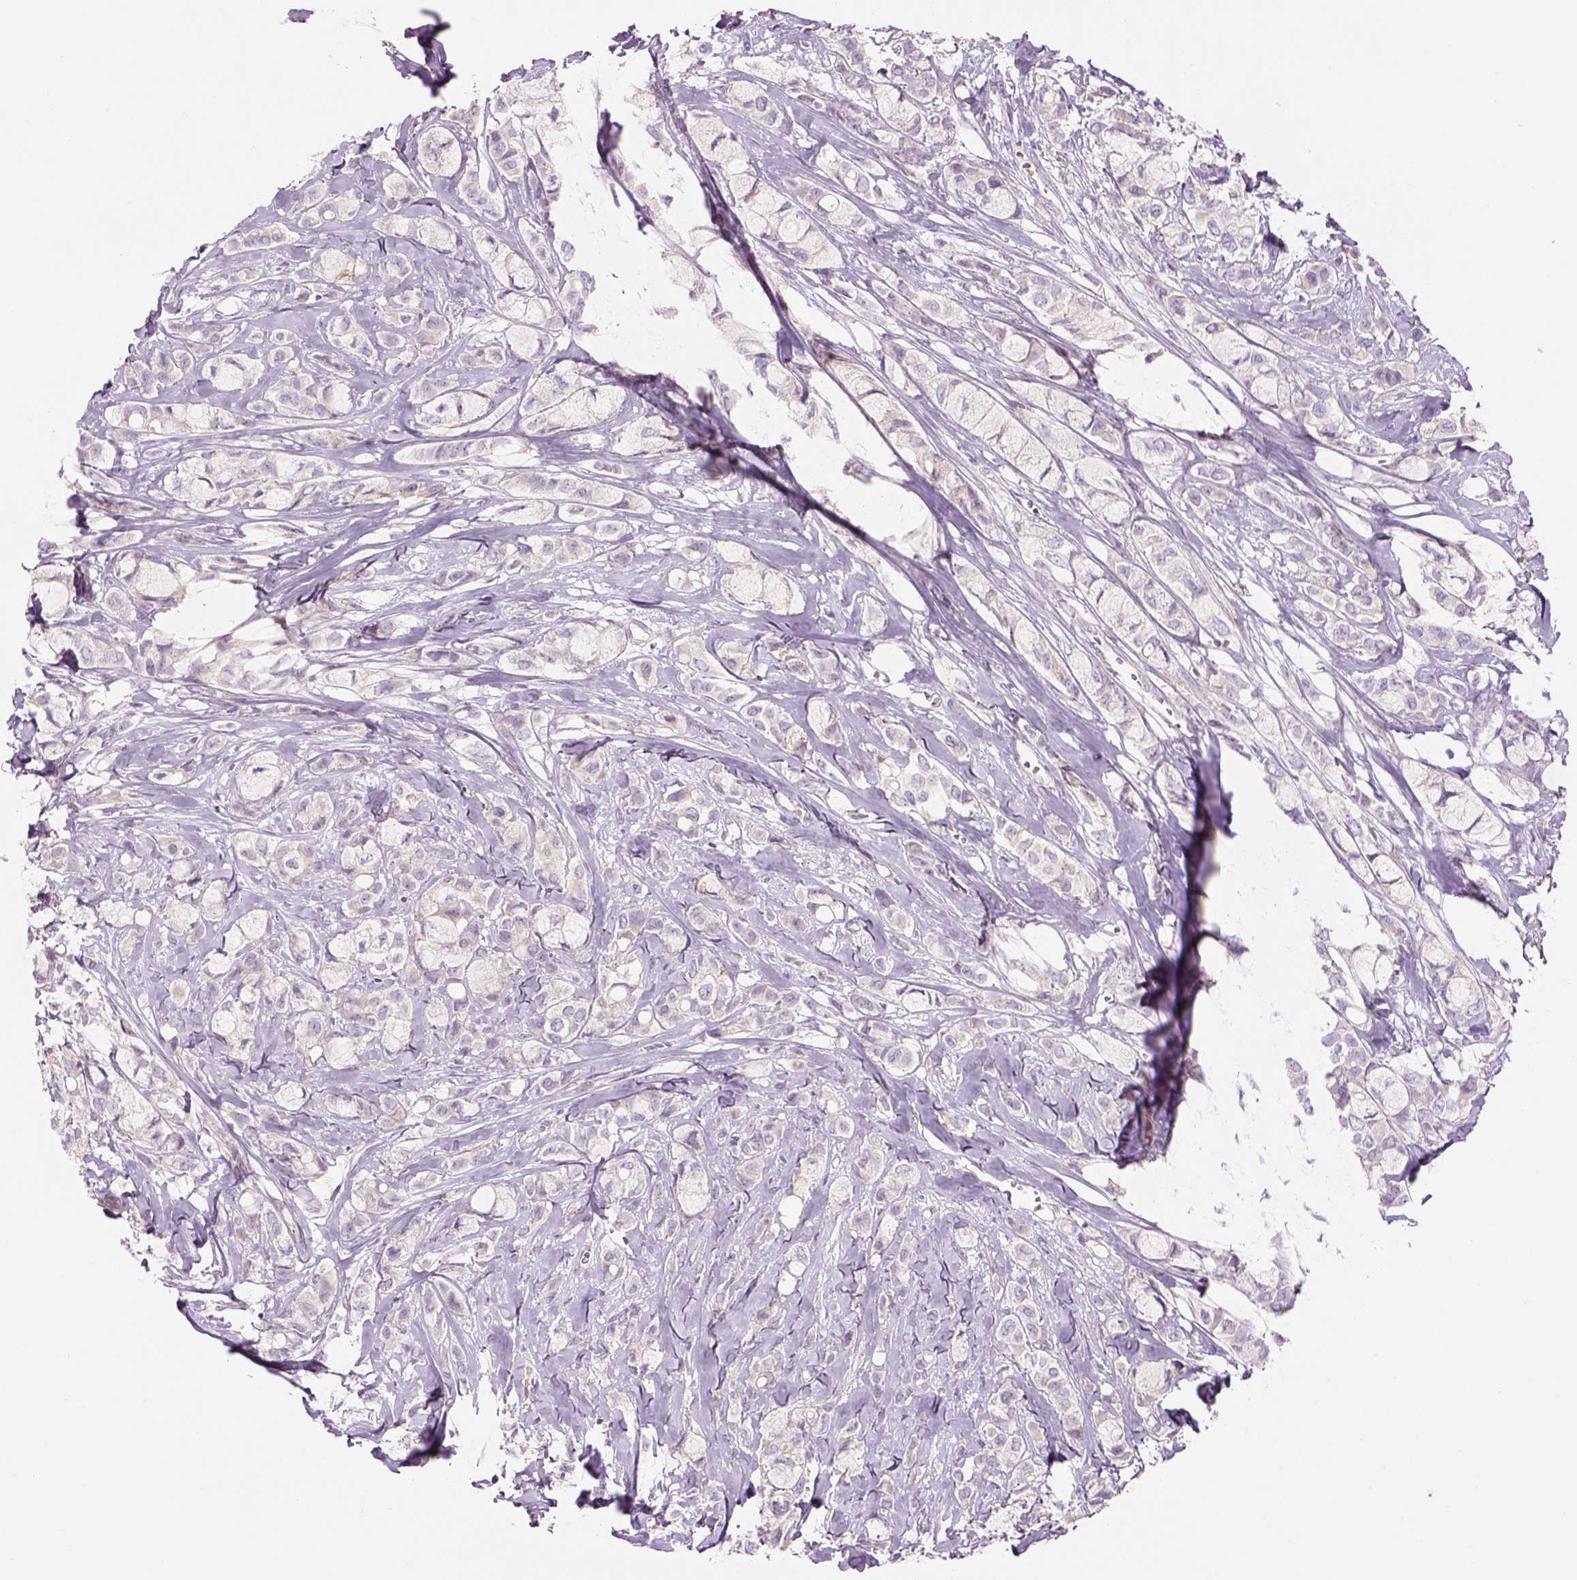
{"staining": {"intensity": "weak", "quantity": "<25%", "location": "cytoplasmic/membranous"}, "tissue": "breast cancer", "cell_type": "Tumor cells", "image_type": "cancer", "snomed": [{"axis": "morphology", "description": "Duct carcinoma"}, {"axis": "topography", "description": "Breast"}], "caption": "This histopathology image is of breast cancer (intraductal carcinoma) stained with IHC to label a protein in brown with the nuclei are counter-stained blue. There is no positivity in tumor cells.", "gene": "IFT52", "patient": {"sex": "female", "age": 85}}